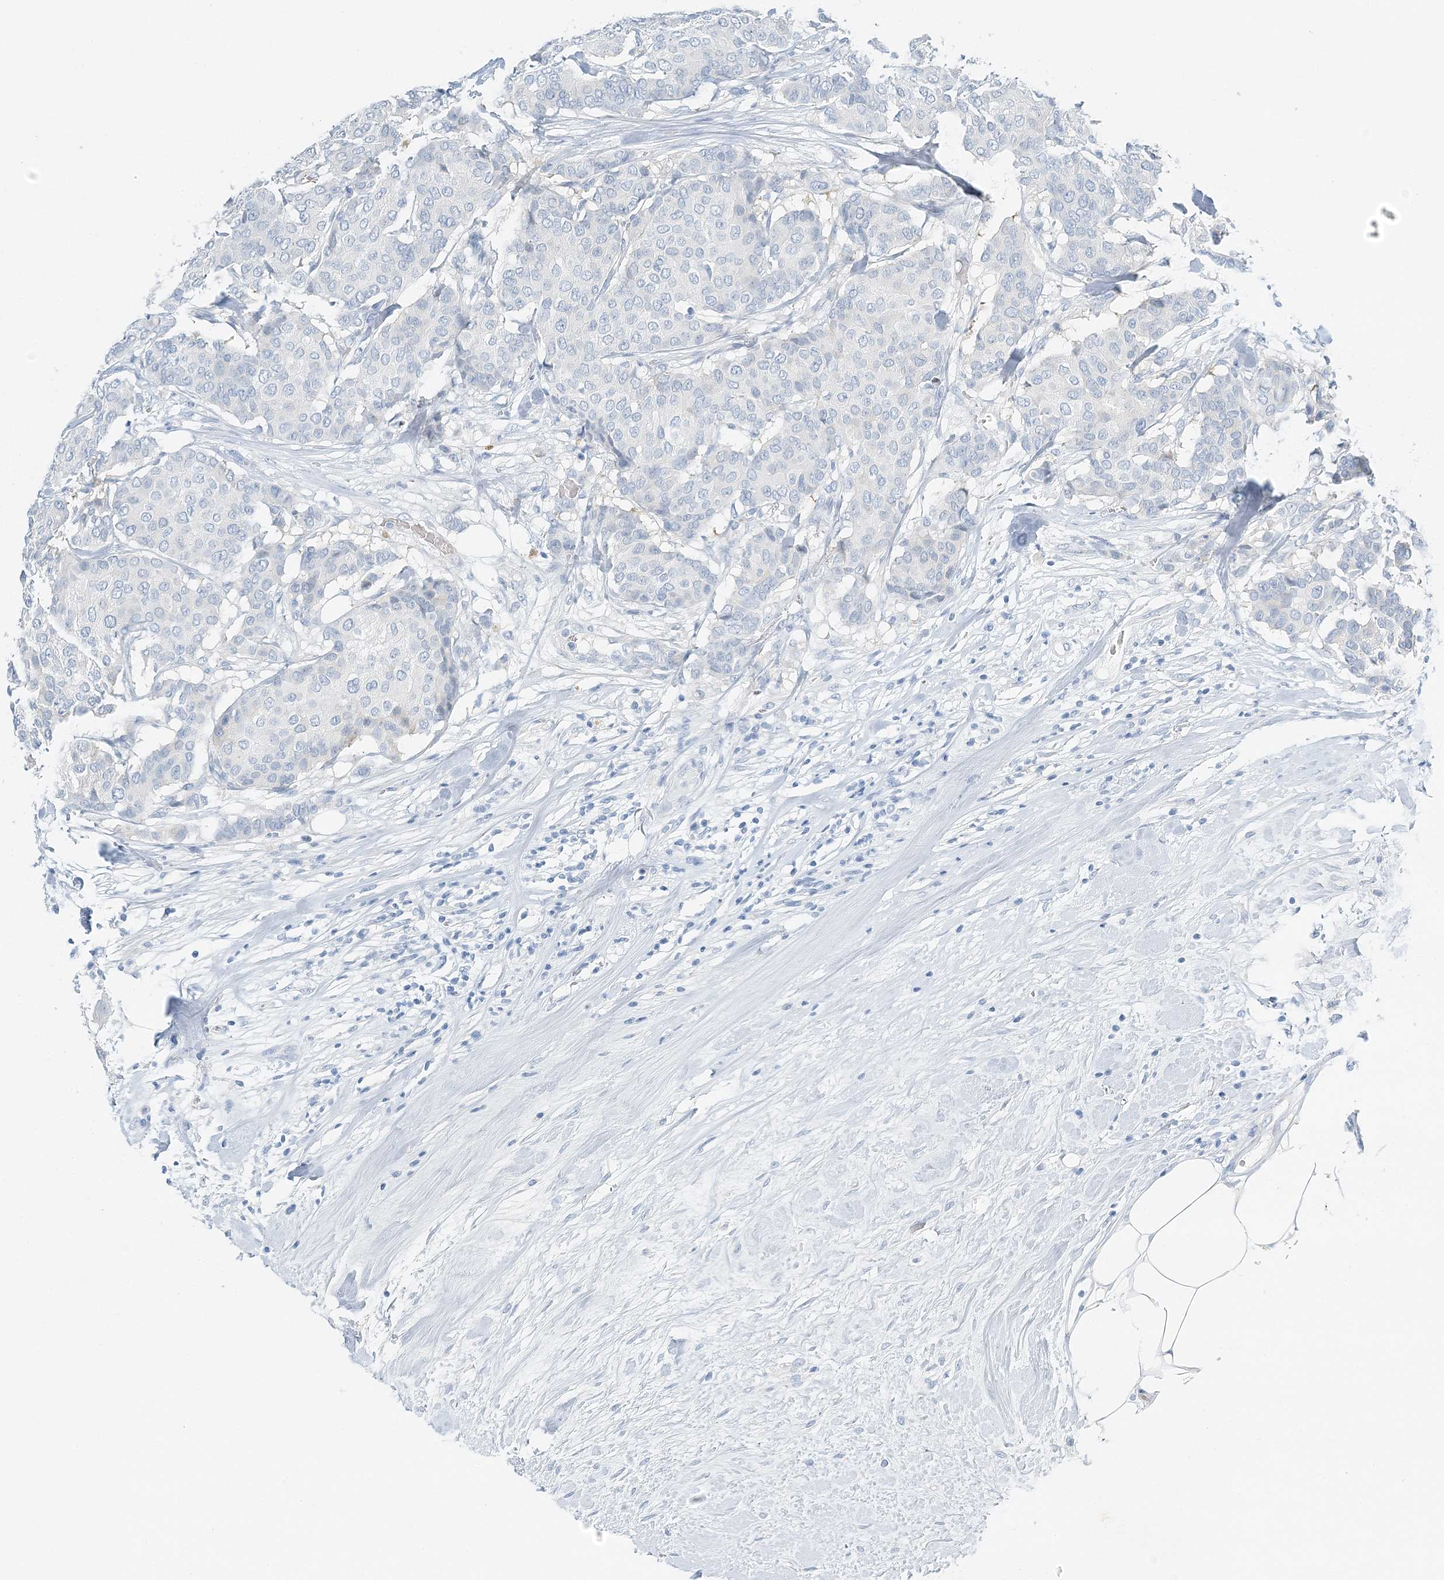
{"staining": {"intensity": "negative", "quantity": "none", "location": "none"}, "tissue": "breast cancer", "cell_type": "Tumor cells", "image_type": "cancer", "snomed": [{"axis": "morphology", "description": "Duct carcinoma"}, {"axis": "topography", "description": "Breast"}], "caption": "Immunohistochemistry of human breast intraductal carcinoma displays no staining in tumor cells.", "gene": "VILL", "patient": {"sex": "female", "age": 75}}